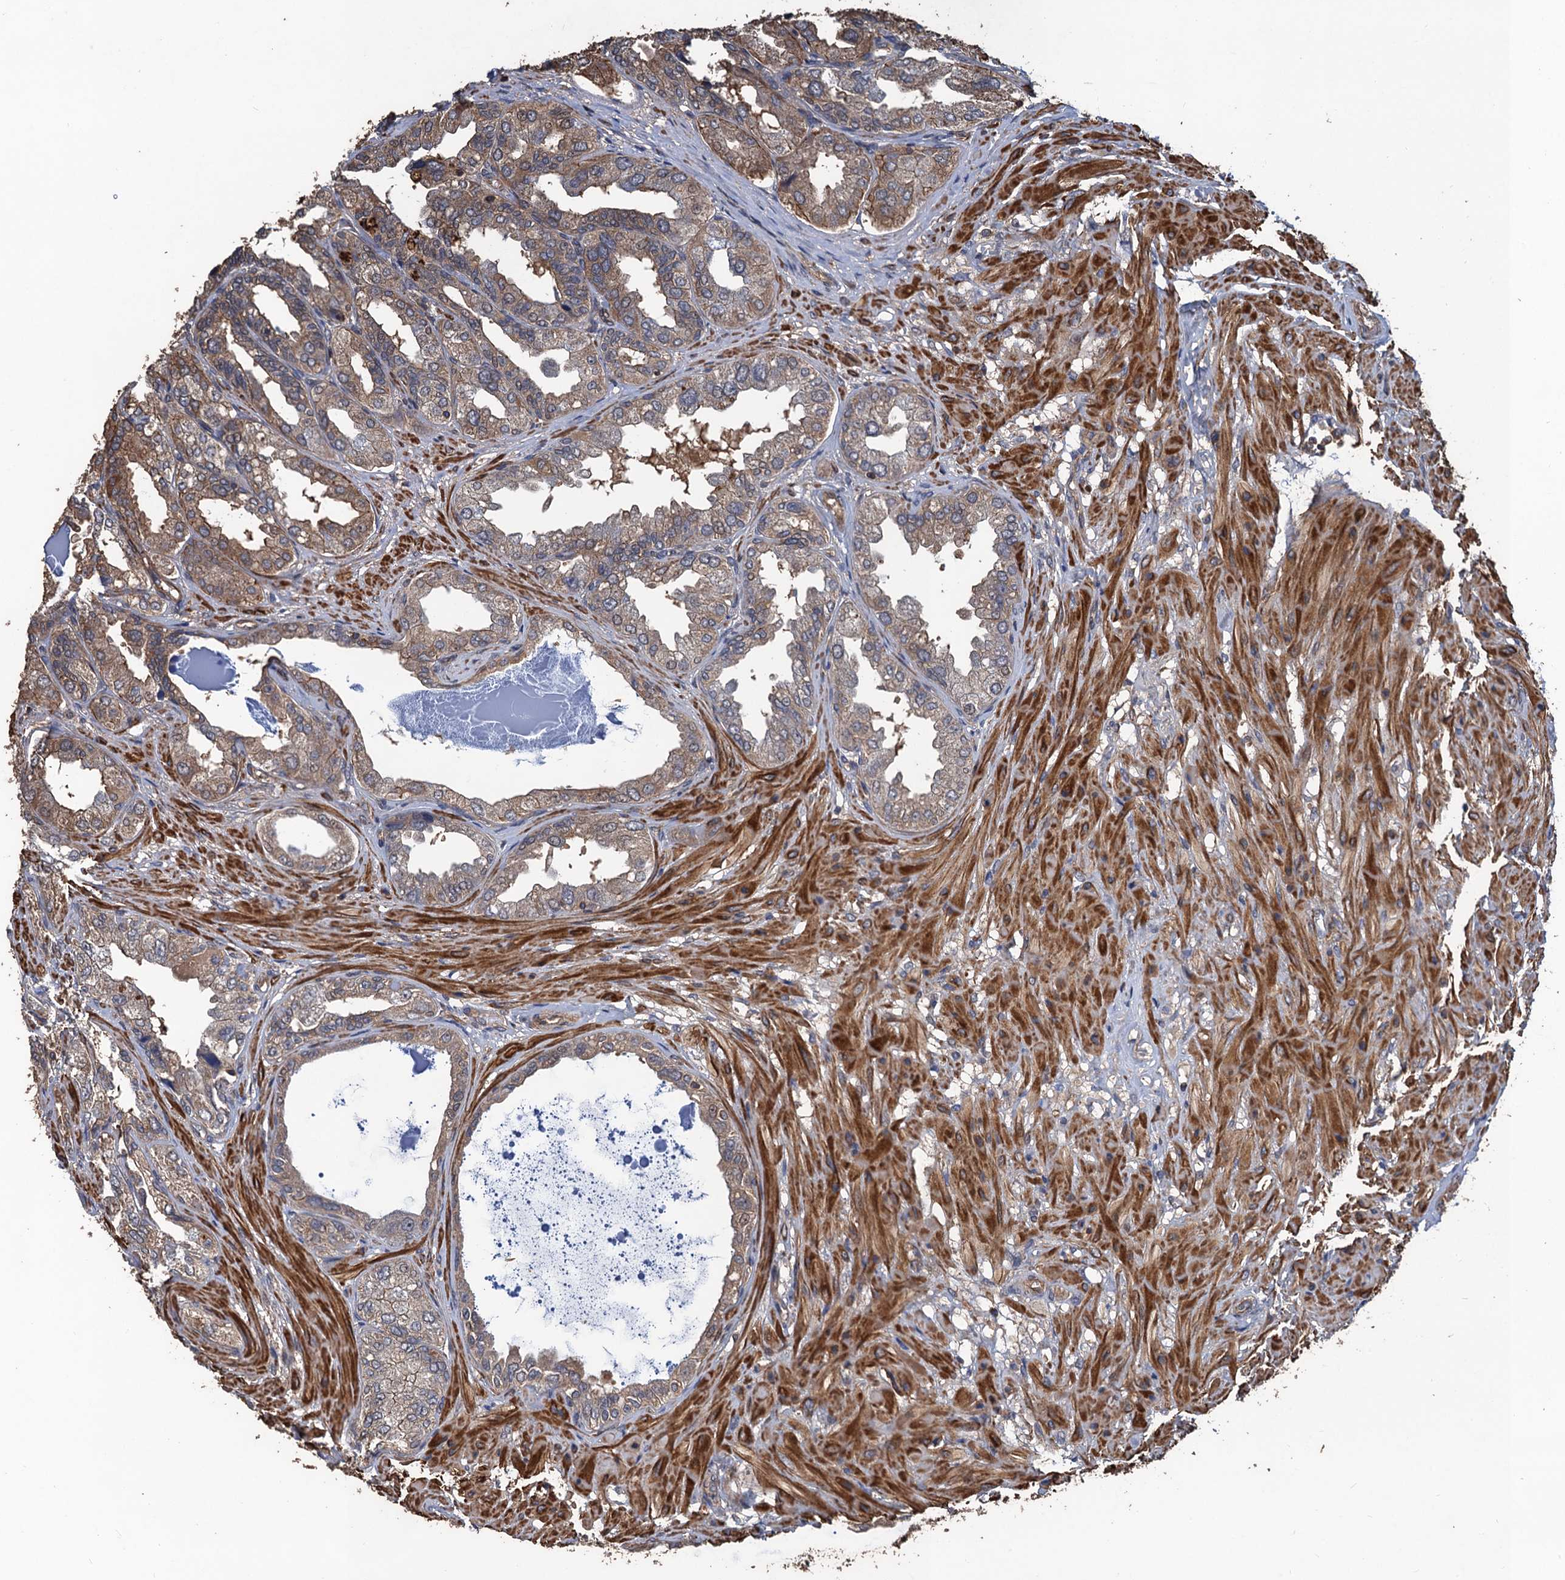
{"staining": {"intensity": "weak", "quantity": ">75%", "location": "cytoplasmic/membranous"}, "tissue": "seminal vesicle", "cell_type": "Glandular cells", "image_type": "normal", "snomed": [{"axis": "morphology", "description": "Normal tissue, NOS"}, {"axis": "topography", "description": "Seminal veicle"}], "caption": "DAB (3,3'-diaminobenzidine) immunohistochemical staining of benign seminal vesicle shows weak cytoplasmic/membranous protein positivity in approximately >75% of glandular cells.", "gene": "PPP4R1", "patient": {"sex": "male", "age": 63}}